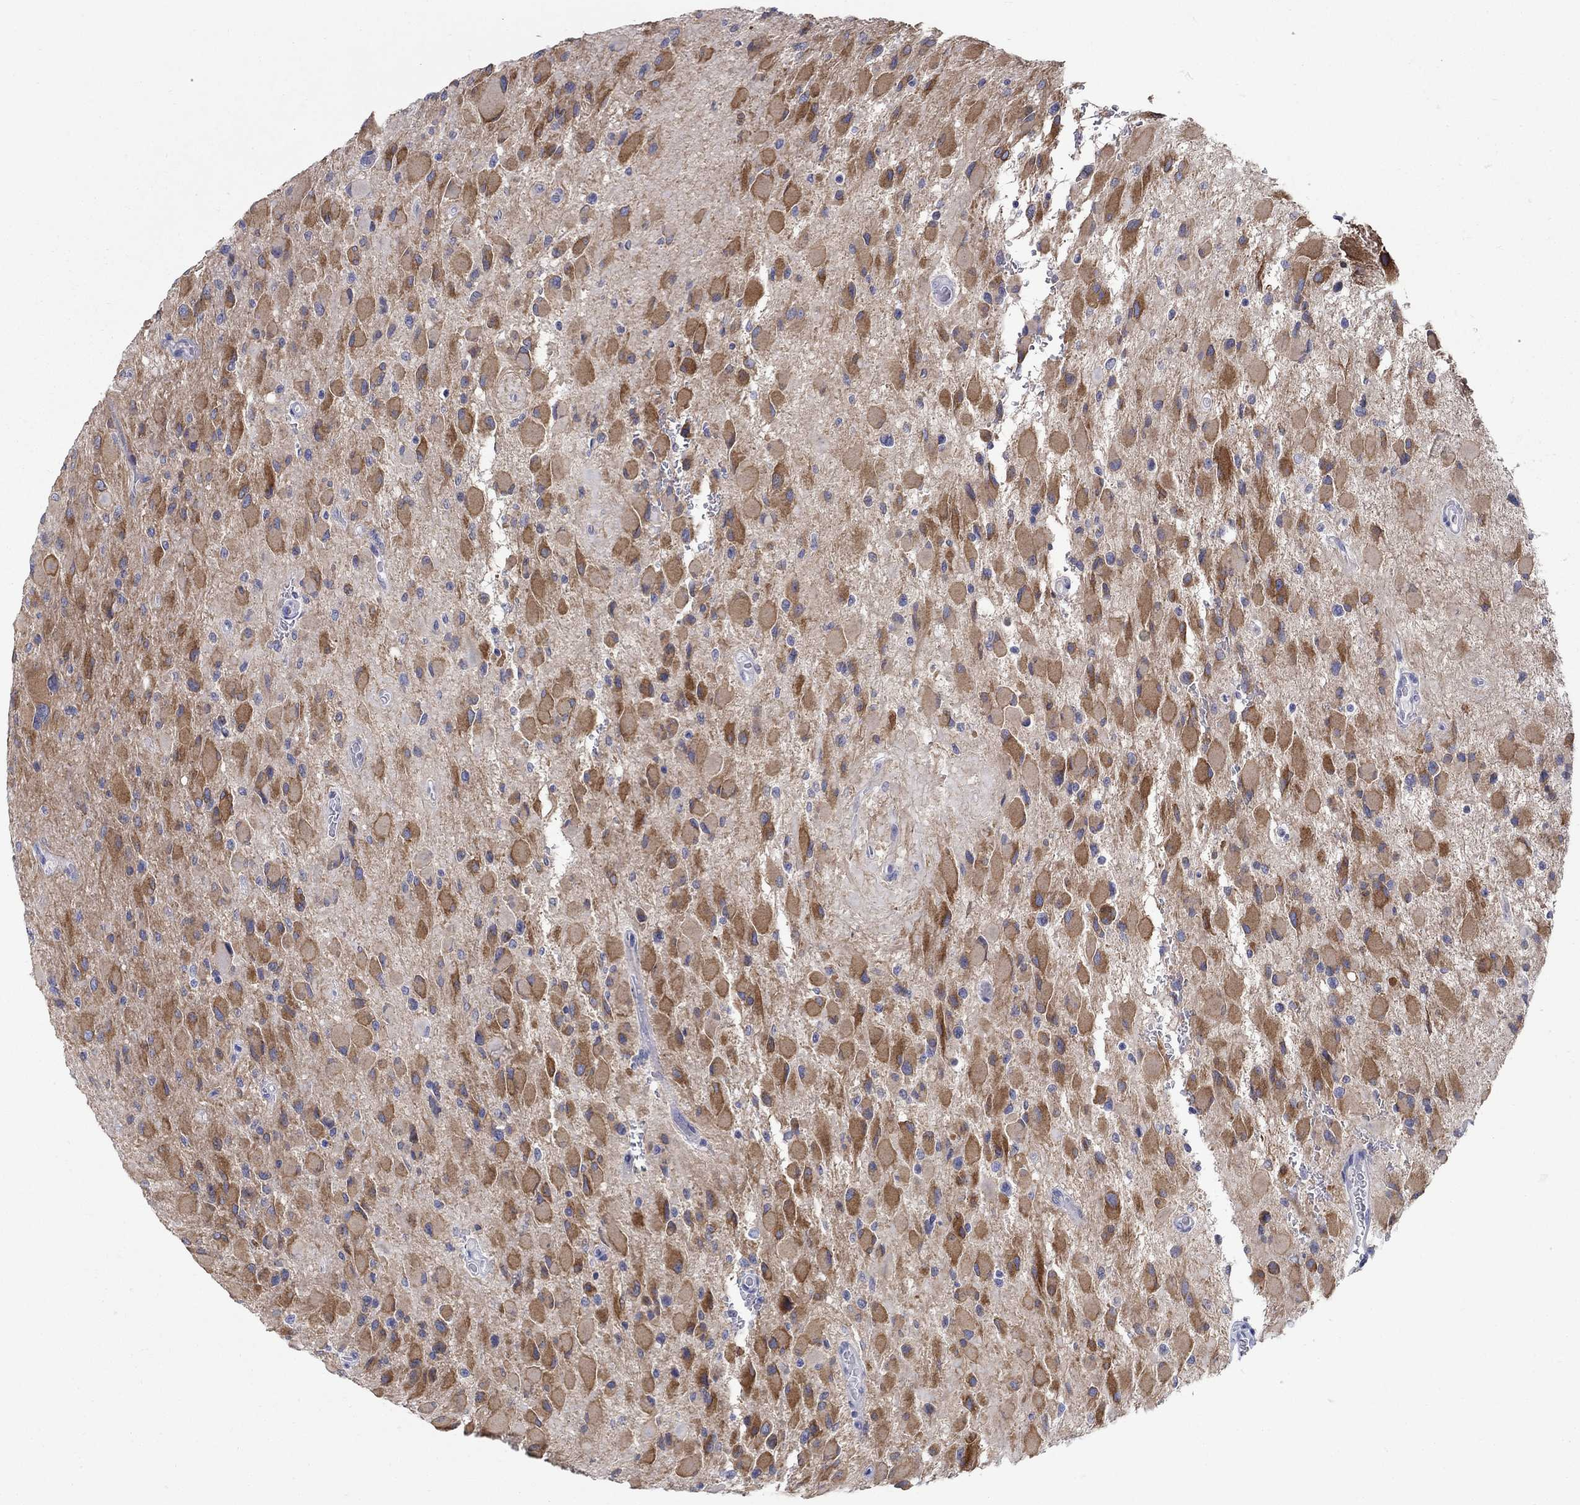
{"staining": {"intensity": "moderate", "quantity": "25%-75%", "location": "cytoplasmic/membranous"}, "tissue": "glioma", "cell_type": "Tumor cells", "image_type": "cancer", "snomed": [{"axis": "morphology", "description": "Glioma, malignant, High grade"}, {"axis": "topography", "description": "Cerebral cortex"}], "caption": "Malignant high-grade glioma stained with a protein marker exhibits moderate staining in tumor cells.", "gene": "REEP2", "patient": {"sex": "female", "age": 36}}